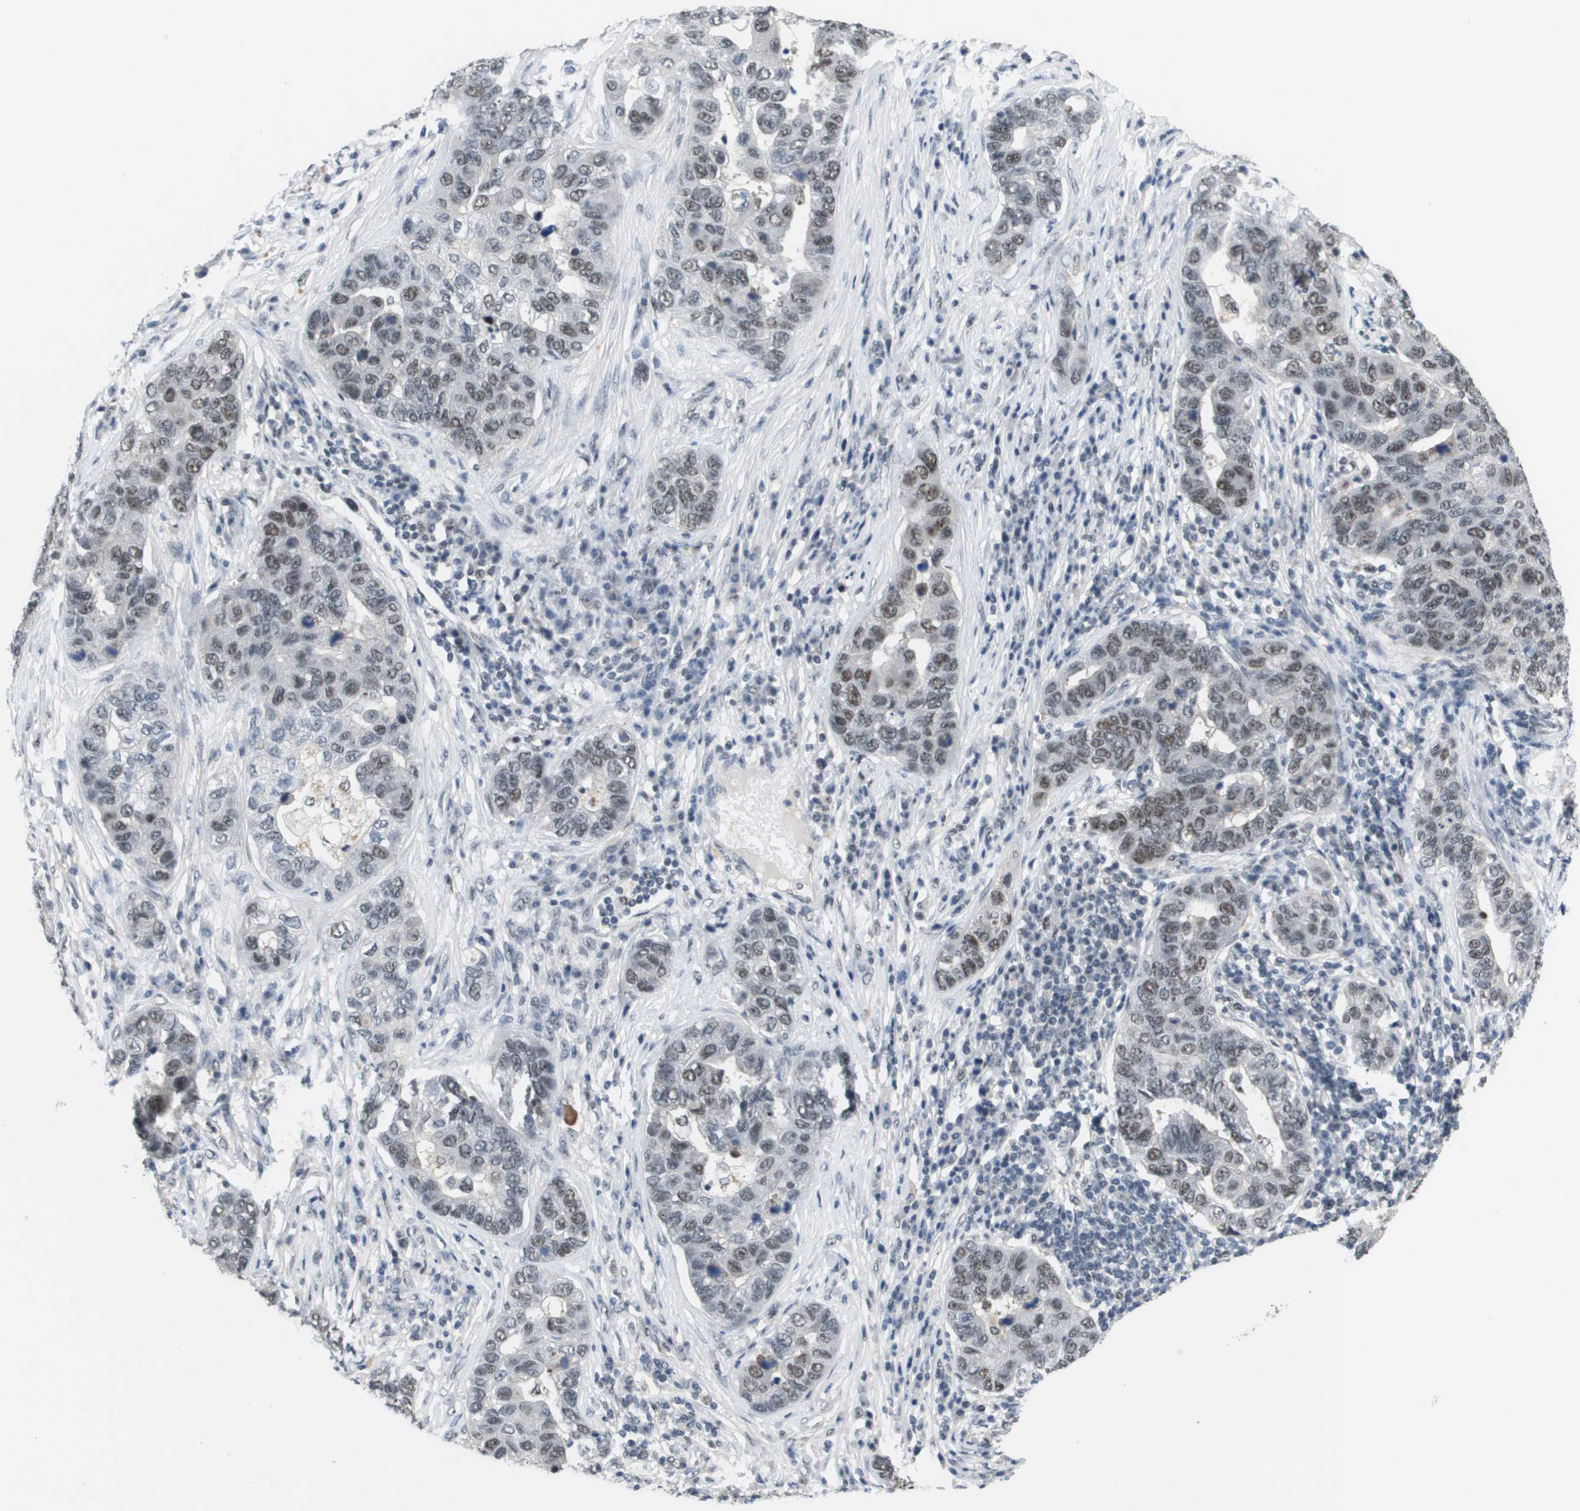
{"staining": {"intensity": "weak", "quantity": ">75%", "location": "nuclear"}, "tissue": "pancreatic cancer", "cell_type": "Tumor cells", "image_type": "cancer", "snomed": [{"axis": "morphology", "description": "Adenocarcinoma, NOS"}, {"axis": "topography", "description": "Pancreas"}], "caption": "Adenocarcinoma (pancreatic) stained with a protein marker displays weak staining in tumor cells.", "gene": "ISY1", "patient": {"sex": "female", "age": 61}}